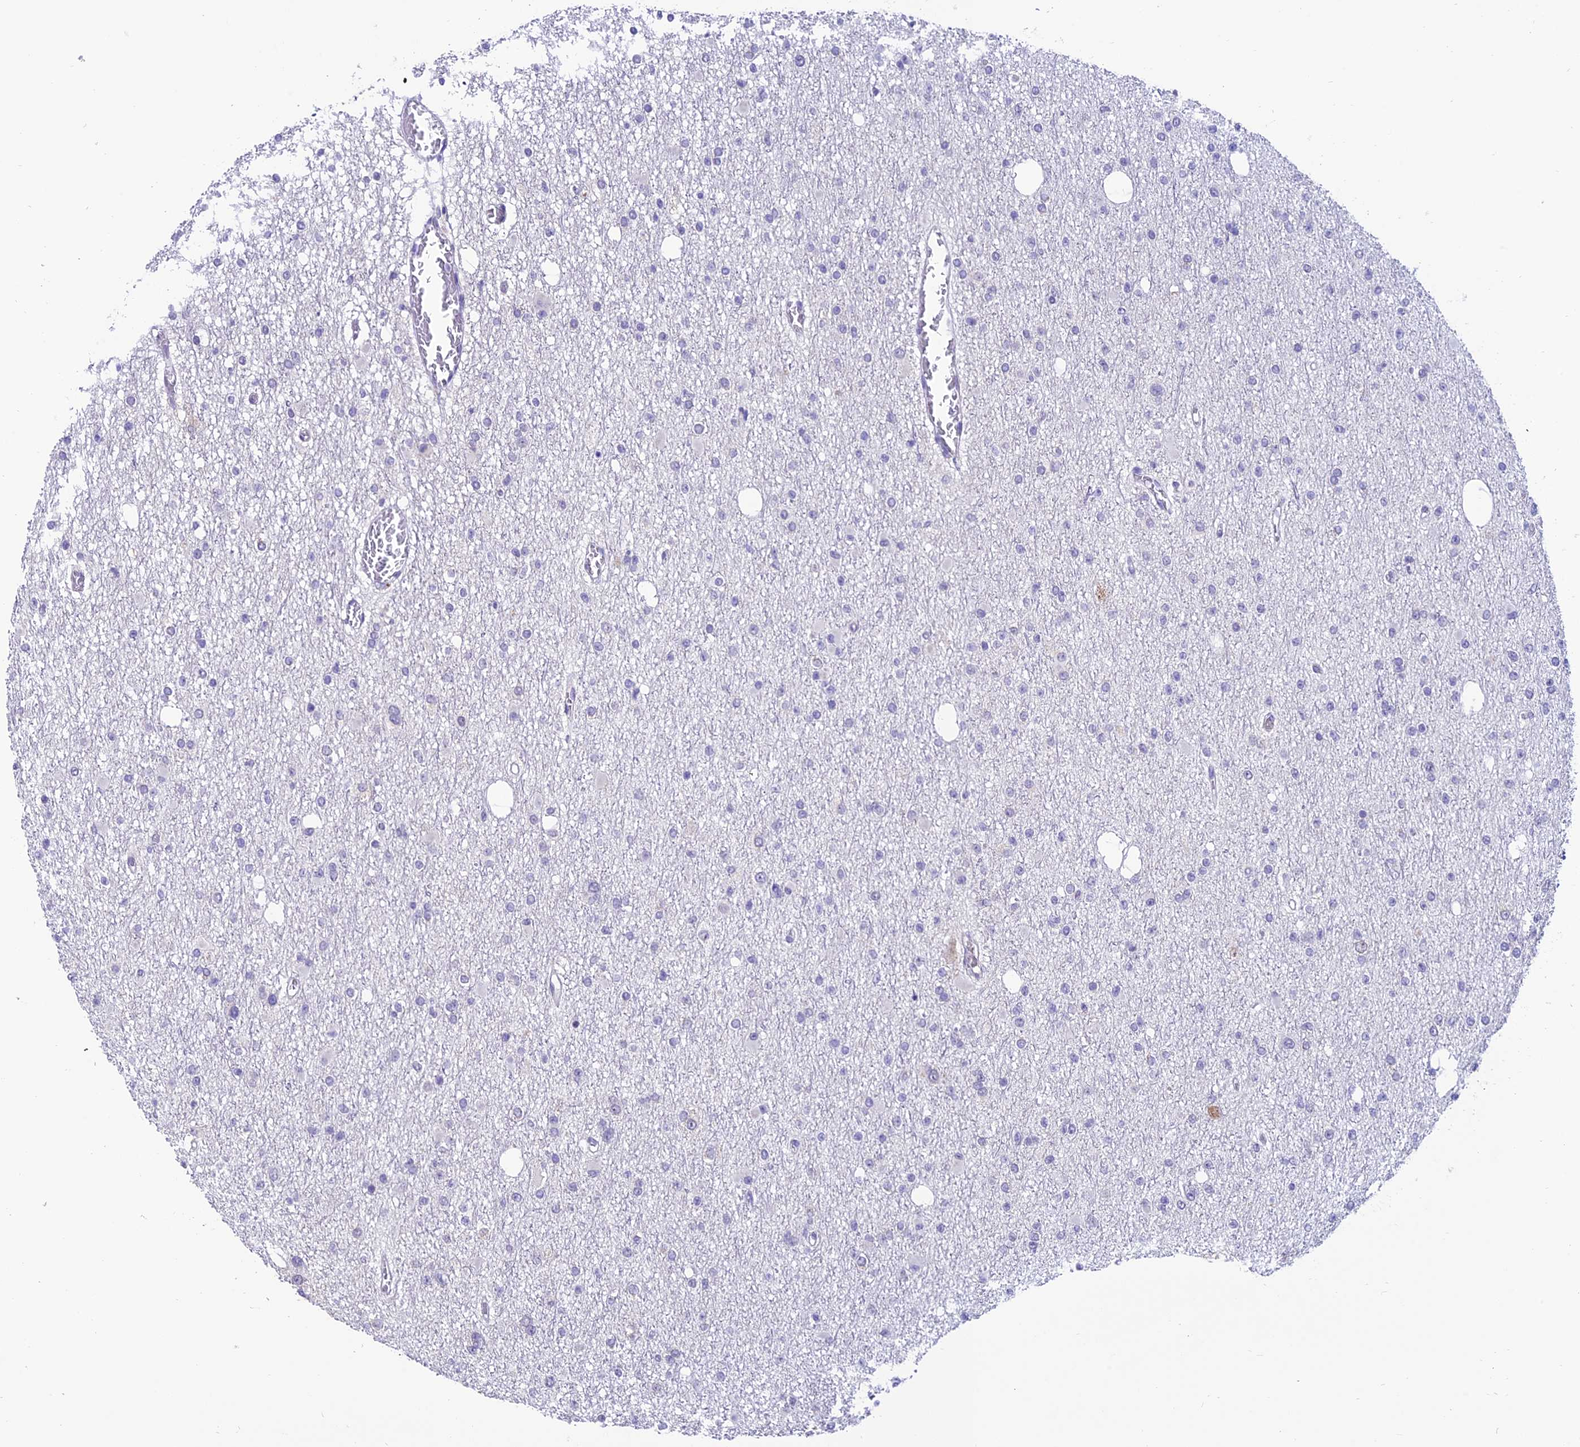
{"staining": {"intensity": "negative", "quantity": "none", "location": "none"}, "tissue": "glioma", "cell_type": "Tumor cells", "image_type": "cancer", "snomed": [{"axis": "morphology", "description": "Glioma, malignant, Low grade"}, {"axis": "topography", "description": "Brain"}], "caption": "Immunohistochemistry (IHC) photomicrograph of neoplastic tissue: malignant low-grade glioma stained with DAB (3,3'-diaminobenzidine) reveals no significant protein positivity in tumor cells.", "gene": "SLC10A1", "patient": {"sex": "female", "age": 22}}